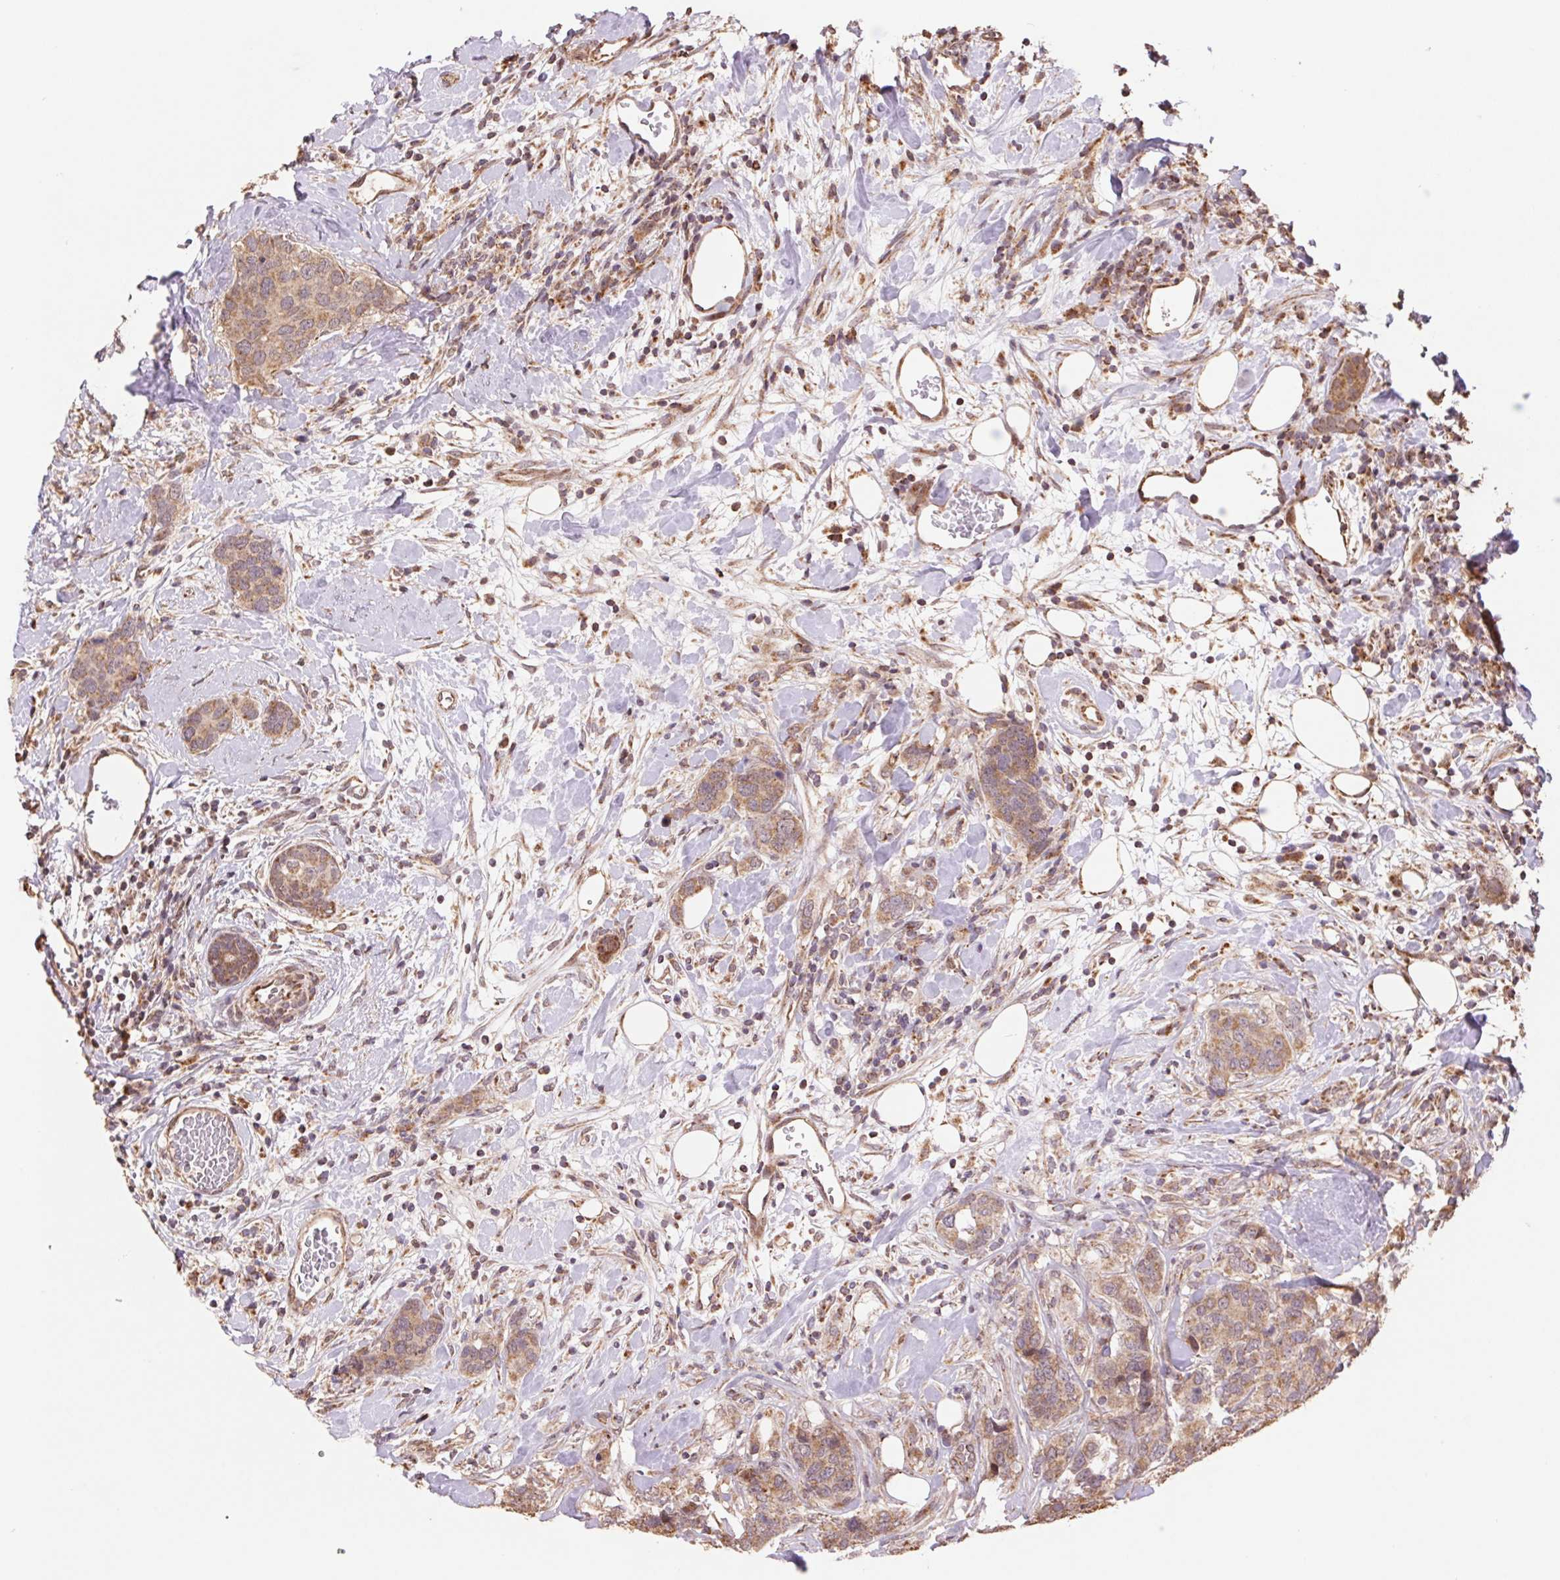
{"staining": {"intensity": "weak", "quantity": ">75%", "location": "cytoplasmic/membranous"}, "tissue": "breast cancer", "cell_type": "Tumor cells", "image_type": "cancer", "snomed": [{"axis": "morphology", "description": "Lobular carcinoma"}, {"axis": "topography", "description": "Breast"}], "caption": "Breast lobular carcinoma stained with a protein marker shows weak staining in tumor cells.", "gene": "PDHA1", "patient": {"sex": "female", "age": 59}}